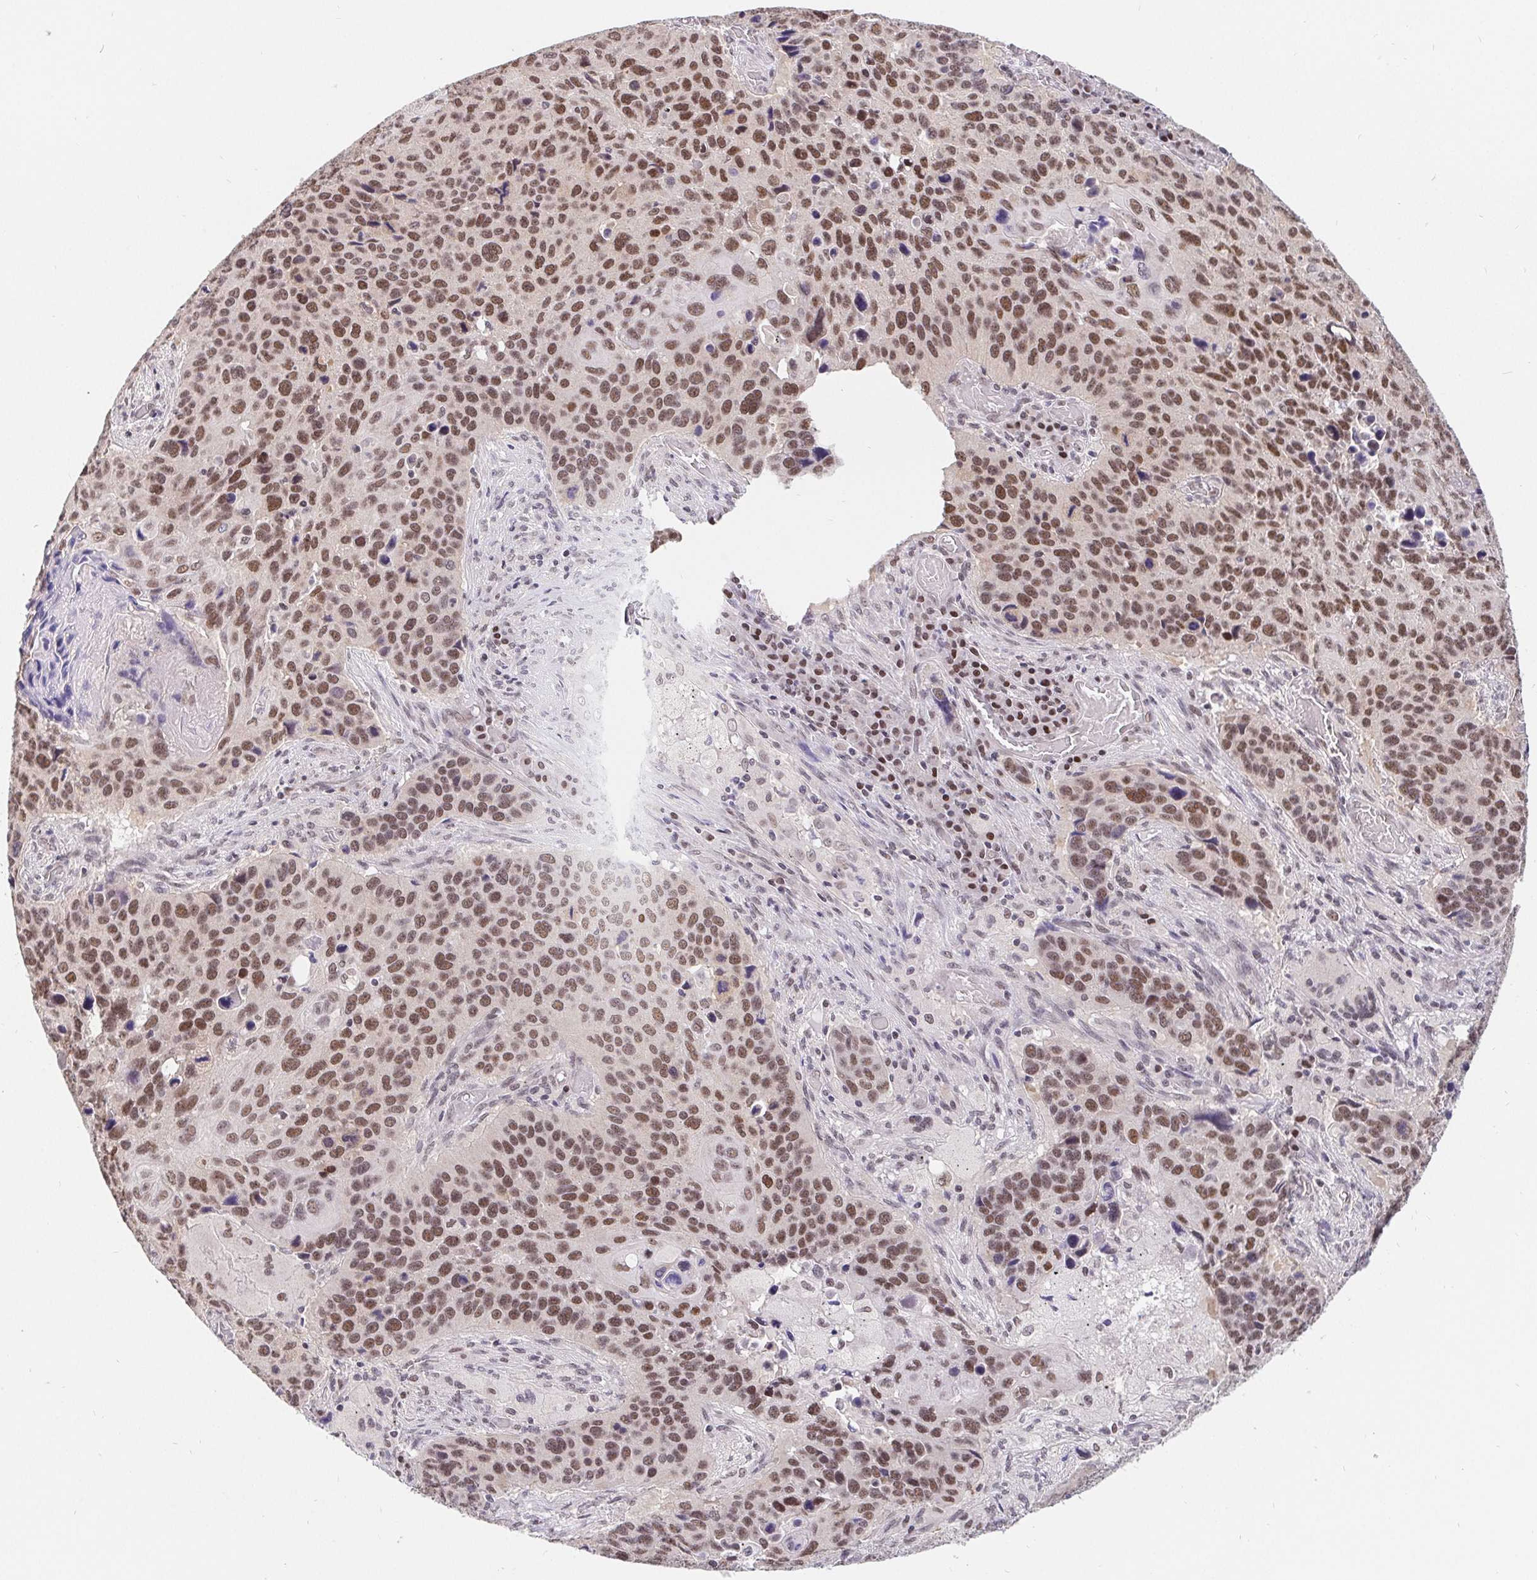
{"staining": {"intensity": "moderate", "quantity": ">75%", "location": "nuclear"}, "tissue": "lung cancer", "cell_type": "Tumor cells", "image_type": "cancer", "snomed": [{"axis": "morphology", "description": "Squamous cell carcinoma, NOS"}, {"axis": "topography", "description": "Lung"}], "caption": "IHC photomicrograph of neoplastic tissue: squamous cell carcinoma (lung) stained using immunohistochemistry displays medium levels of moderate protein expression localized specifically in the nuclear of tumor cells, appearing as a nuclear brown color.", "gene": "POU2F1", "patient": {"sex": "male", "age": 68}}